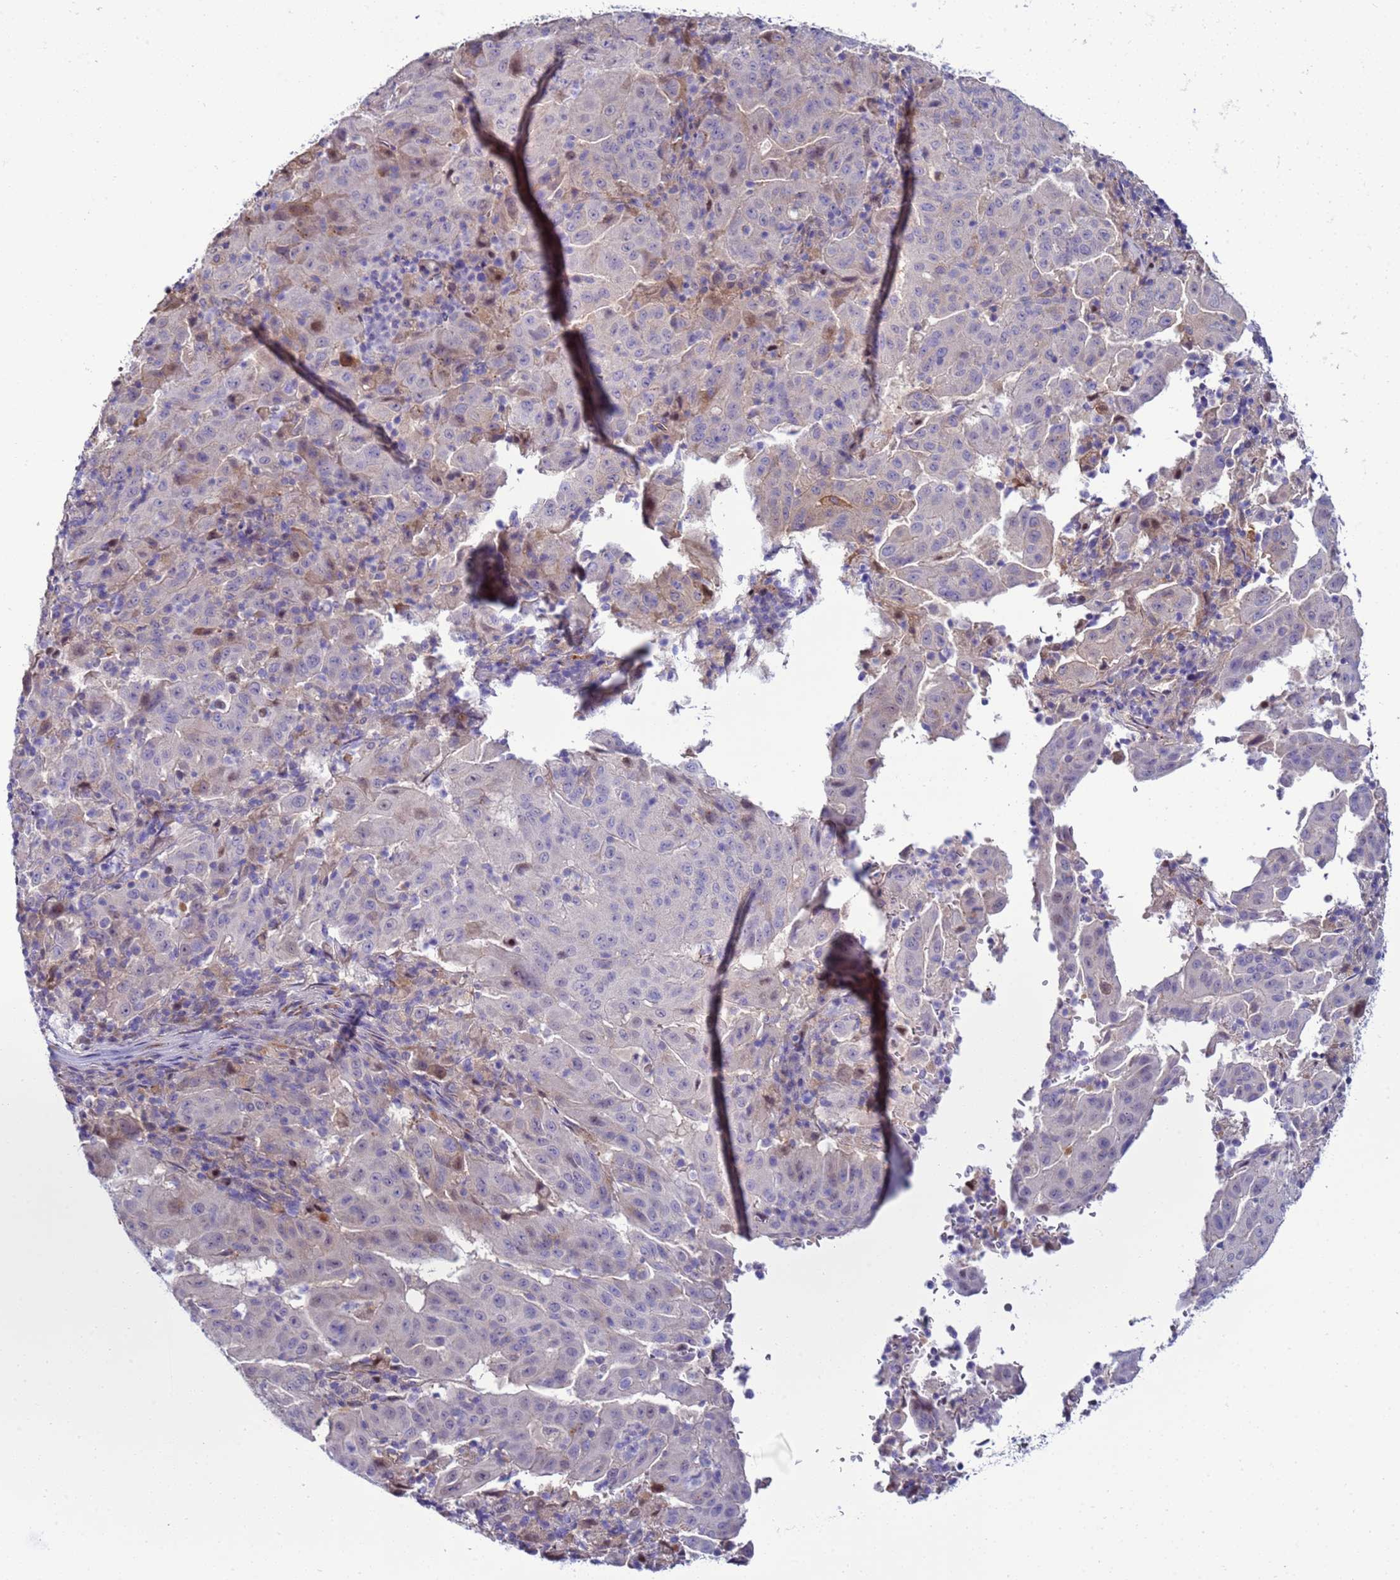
{"staining": {"intensity": "negative", "quantity": "none", "location": "none"}, "tissue": "pancreatic cancer", "cell_type": "Tumor cells", "image_type": "cancer", "snomed": [{"axis": "morphology", "description": "Adenocarcinoma, NOS"}, {"axis": "topography", "description": "Pancreas"}], "caption": "Pancreatic cancer was stained to show a protein in brown. There is no significant staining in tumor cells.", "gene": "NAT2", "patient": {"sex": "male", "age": 63}}